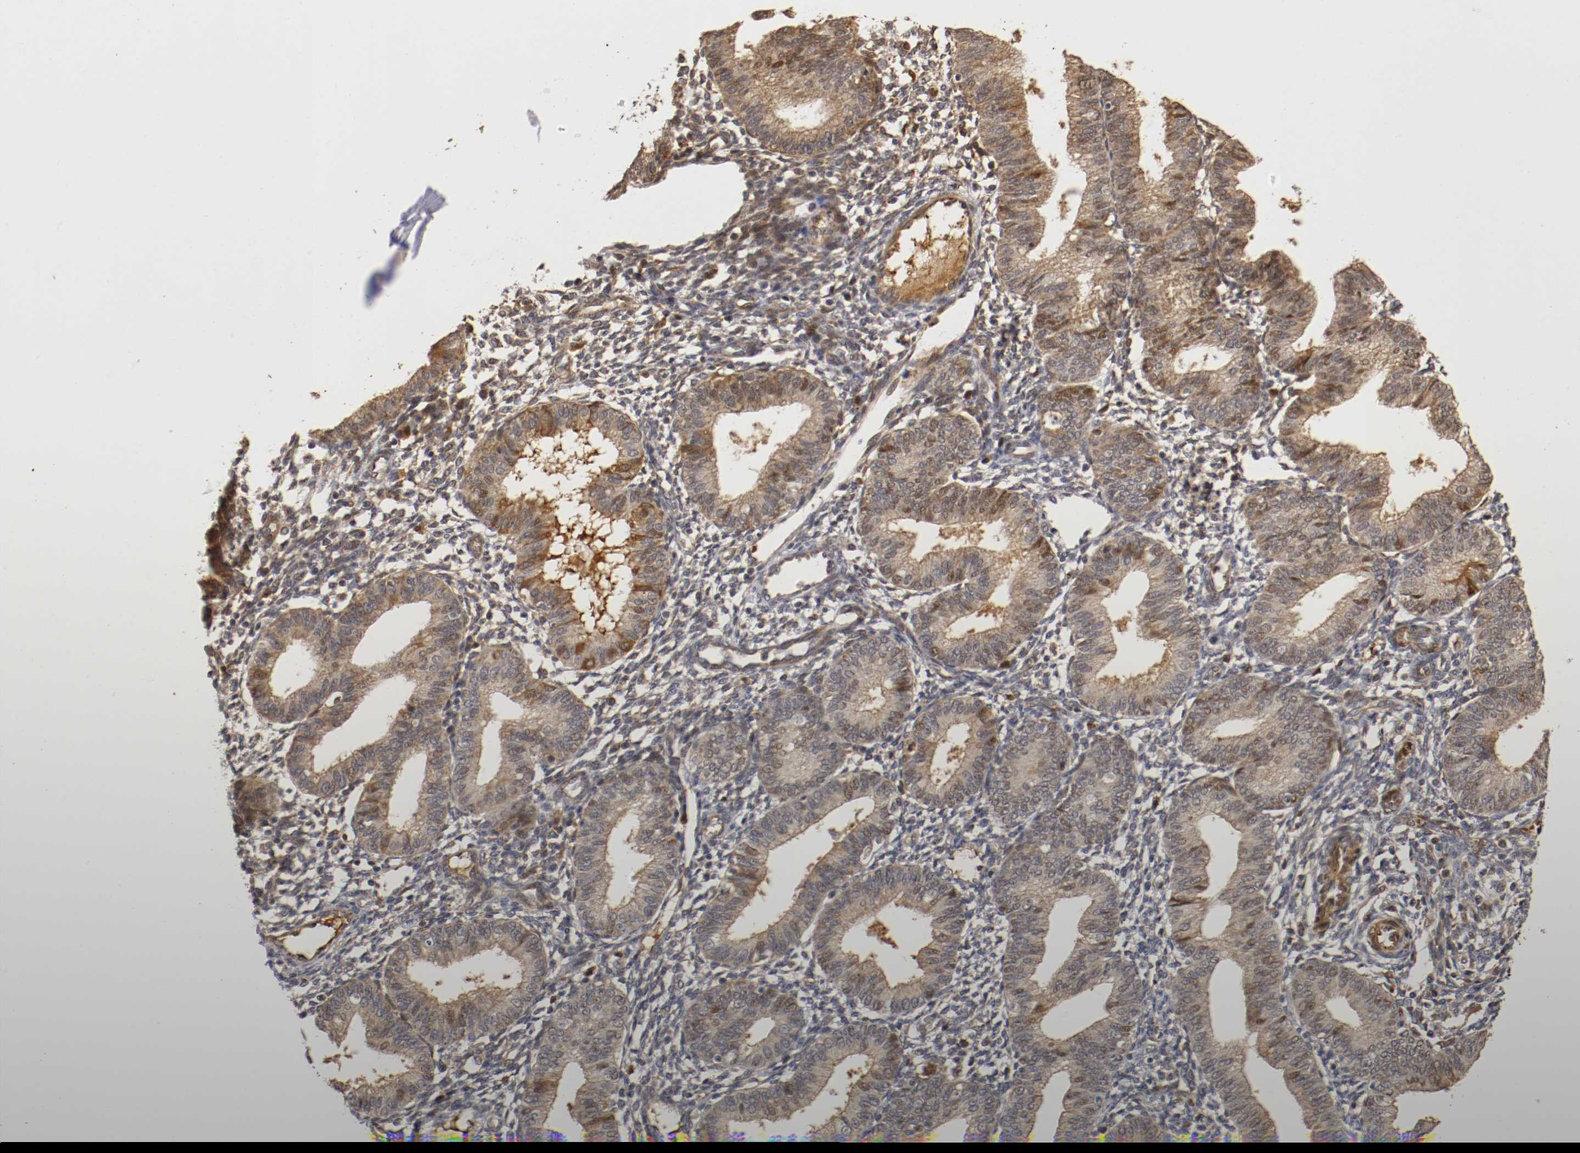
{"staining": {"intensity": "weak", "quantity": "<25%", "location": "cytoplasmic/membranous"}, "tissue": "endometrium", "cell_type": "Cells in endometrial stroma", "image_type": "normal", "snomed": [{"axis": "morphology", "description": "Normal tissue, NOS"}, {"axis": "topography", "description": "Endometrium"}], "caption": "This micrograph is of benign endometrium stained with immunohistochemistry (IHC) to label a protein in brown with the nuclei are counter-stained blue. There is no positivity in cells in endometrial stroma. The staining was performed using DAB to visualize the protein expression in brown, while the nuclei were stained in blue with hematoxylin (Magnification: 20x).", "gene": "TNFRSF1B", "patient": {"sex": "female", "age": 61}}